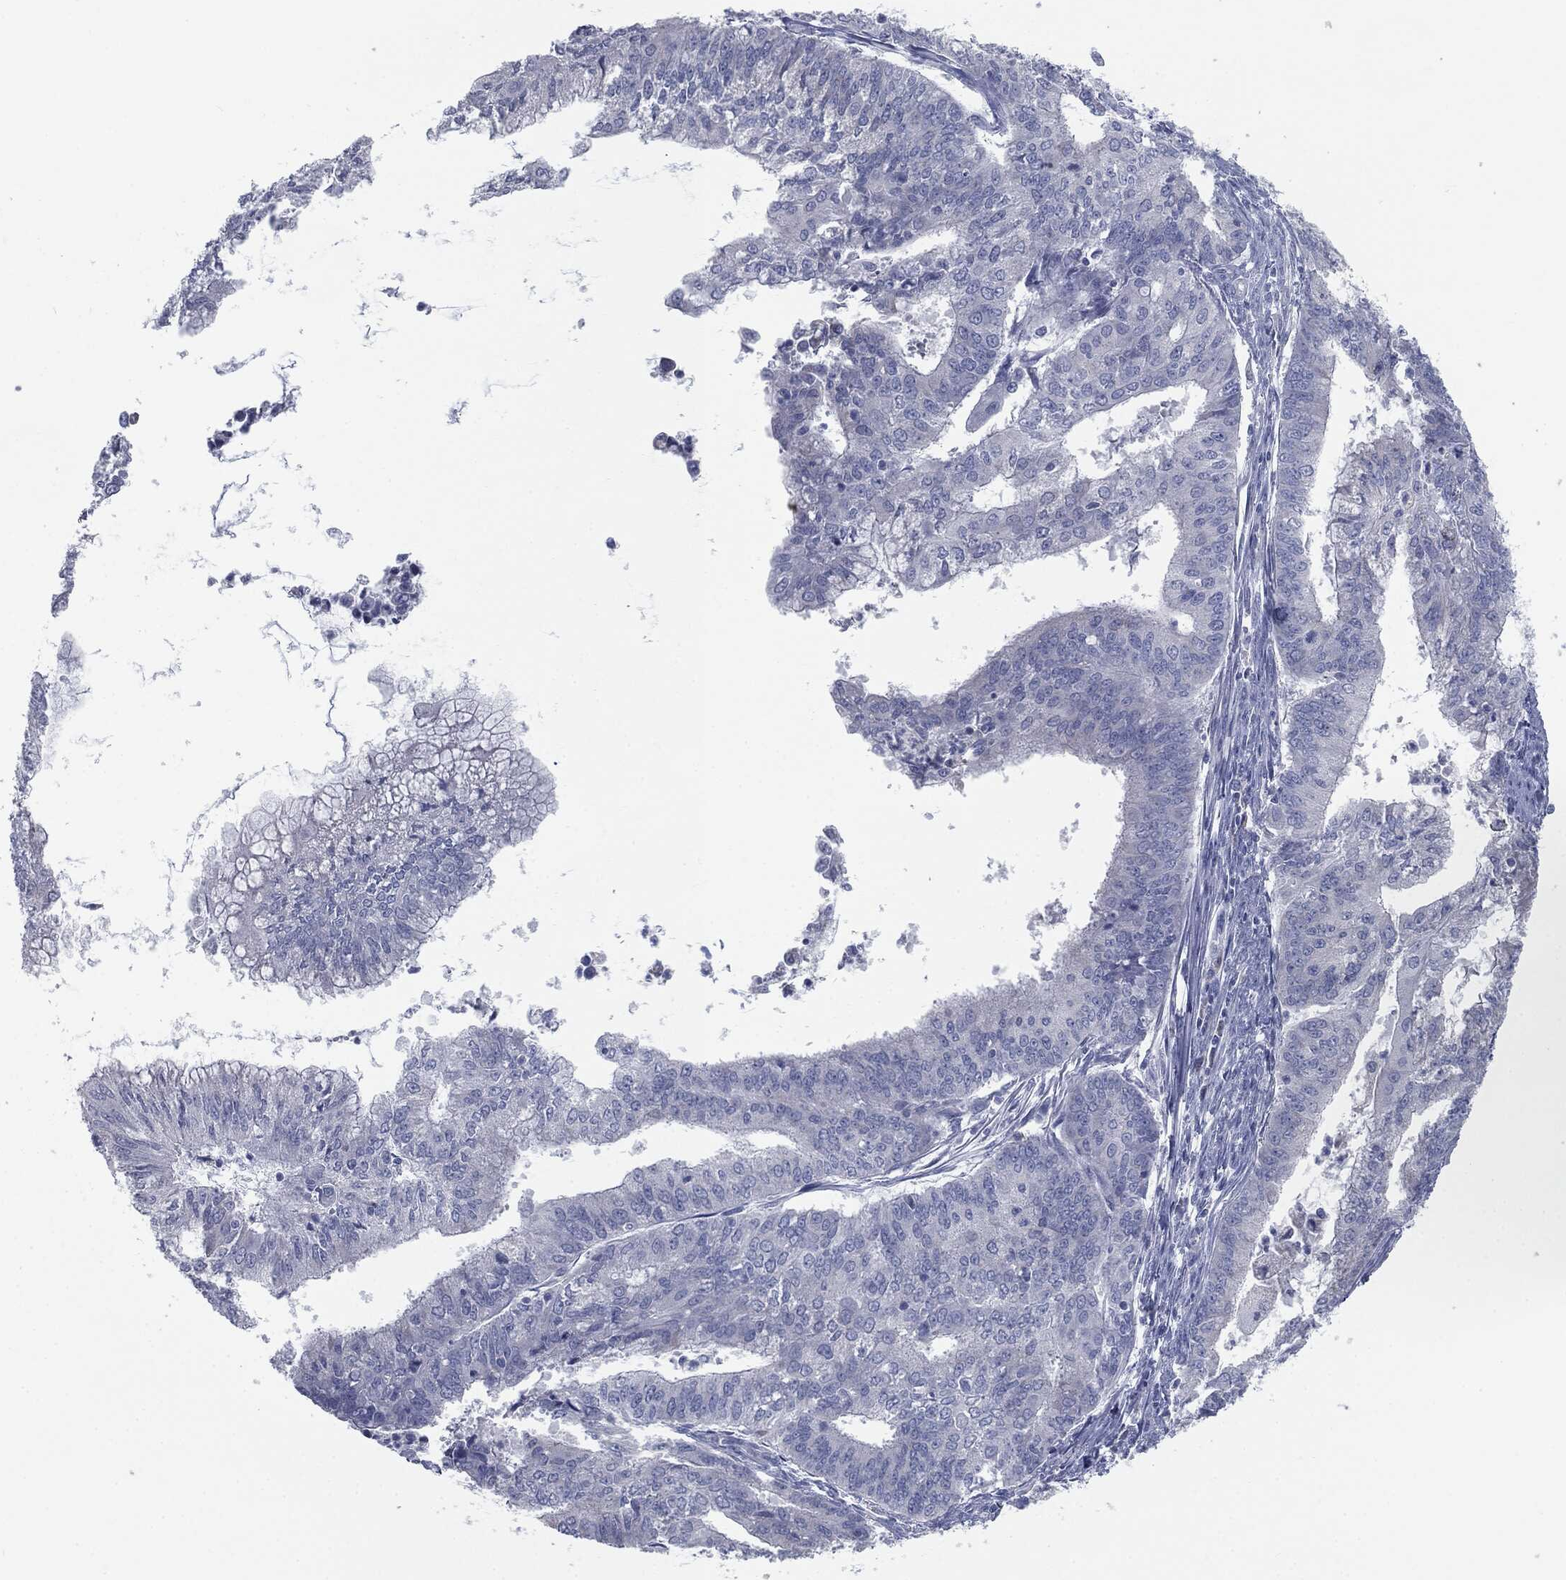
{"staining": {"intensity": "negative", "quantity": "none", "location": "none"}, "tissue": "endometrial cancer", "cell_type": "Tumor cells", "image_type": "cancer", "snomed": [{"axis": "morphology", "description": "Adenocarcinoma, NOS"}, {"axis": "topography", "description": "Endometrium"}], "caption": "Immunohistochemistry (IHC) of human endometrial cancer (adenocarcinoma) reveals no positivity in tumor cells.", "gene": "CAV3", "patient": {"sex": "female", "age": 61}}